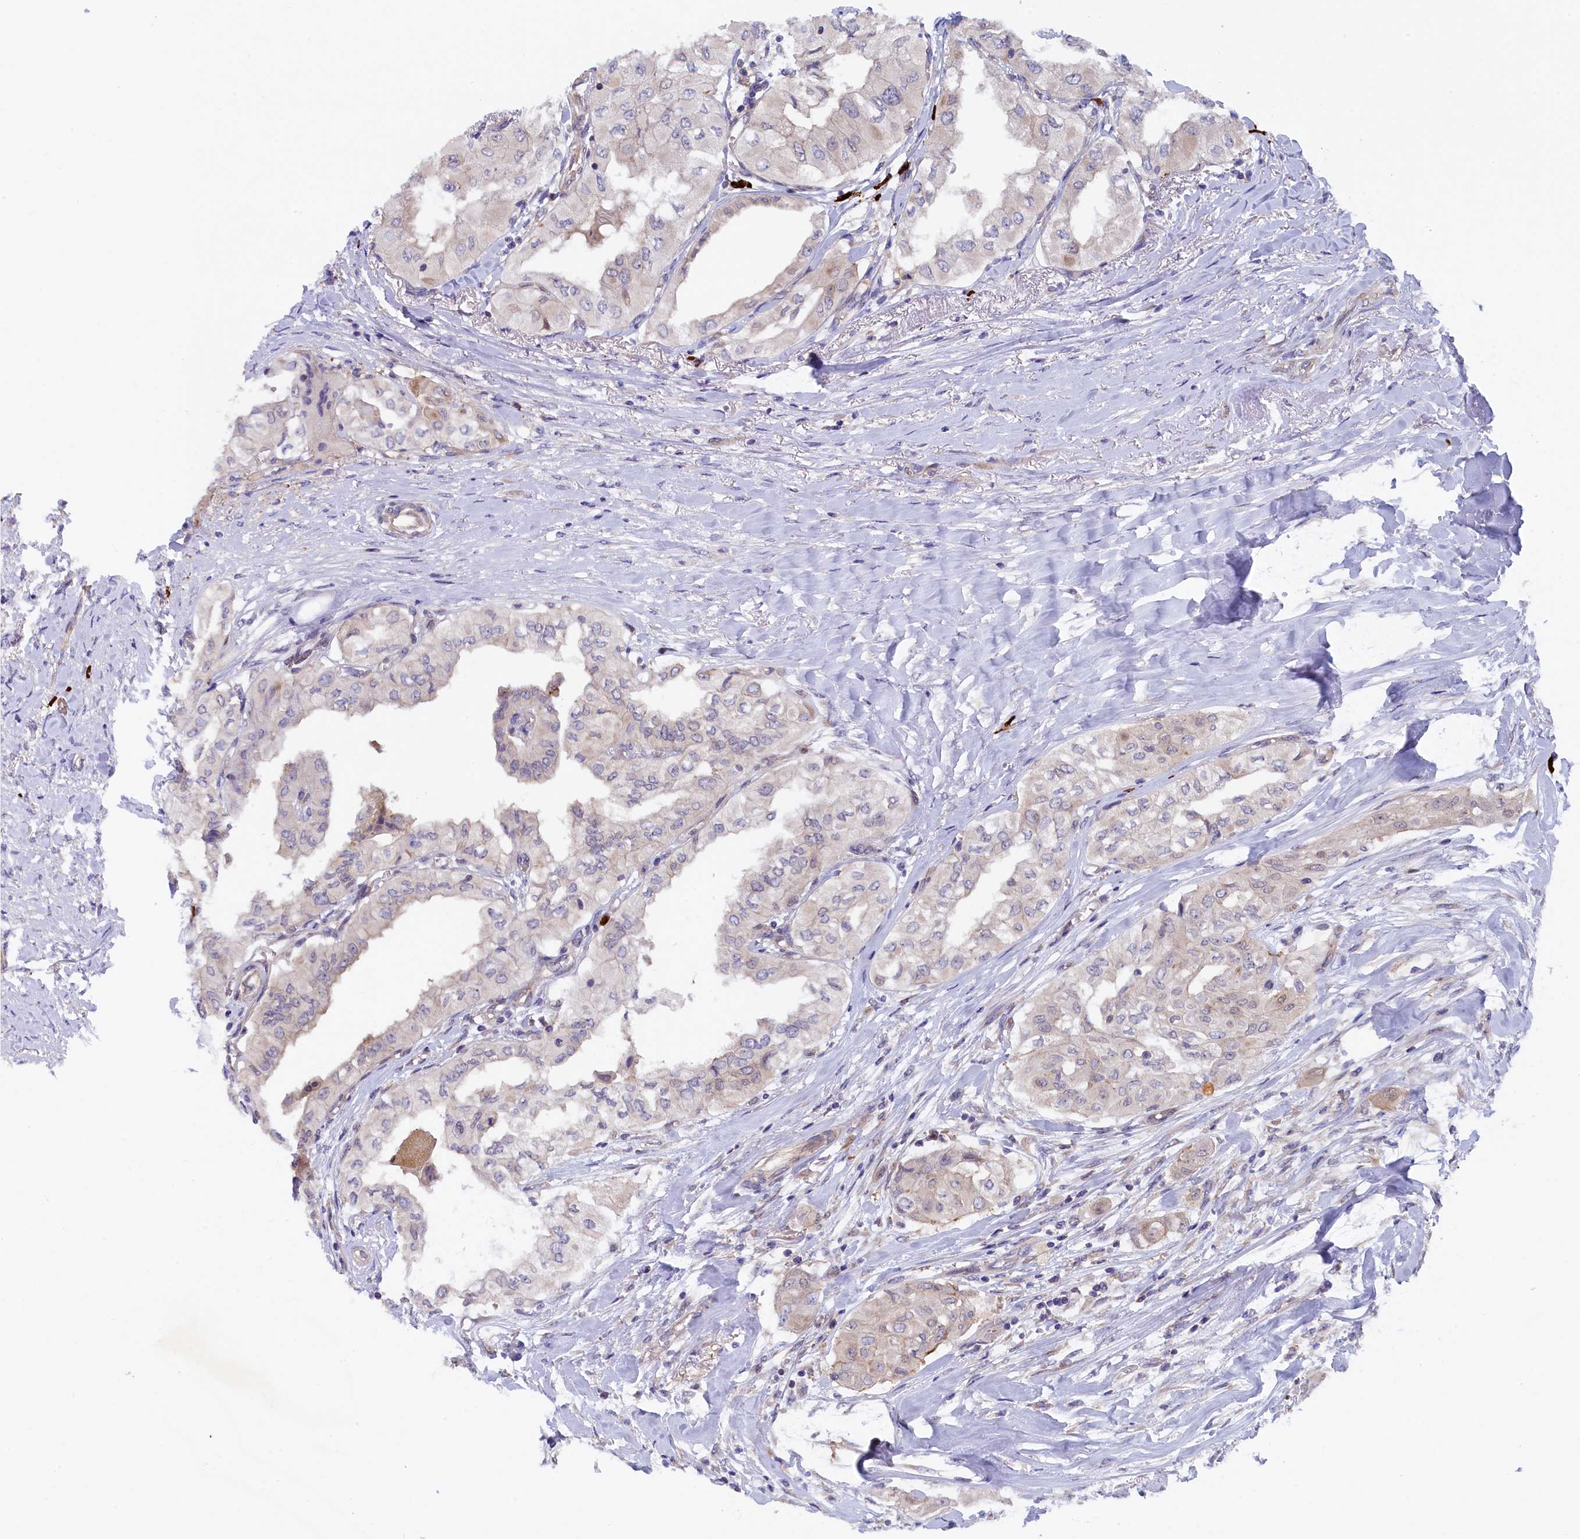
{"staining": {"intensity": "weak", "quantity": "<25%", "location": "cytoplasmic/membranous"}, "tissue": "thyroid cancer", "cell_type": "Tumor cells", "image_type": "cancer", "snomed": [{"axis": "morphology", "description": "Papillary adenocarcinoma, NOS"}, {"axis": "topography", "description": "Thyroid gland"}], "caption": "Tumor cells are negative for brown protein staining in papillary adenocarcinoma (thyroid).", "gene": "JPT2", "patient": {"sex": "female", "age": 59}}